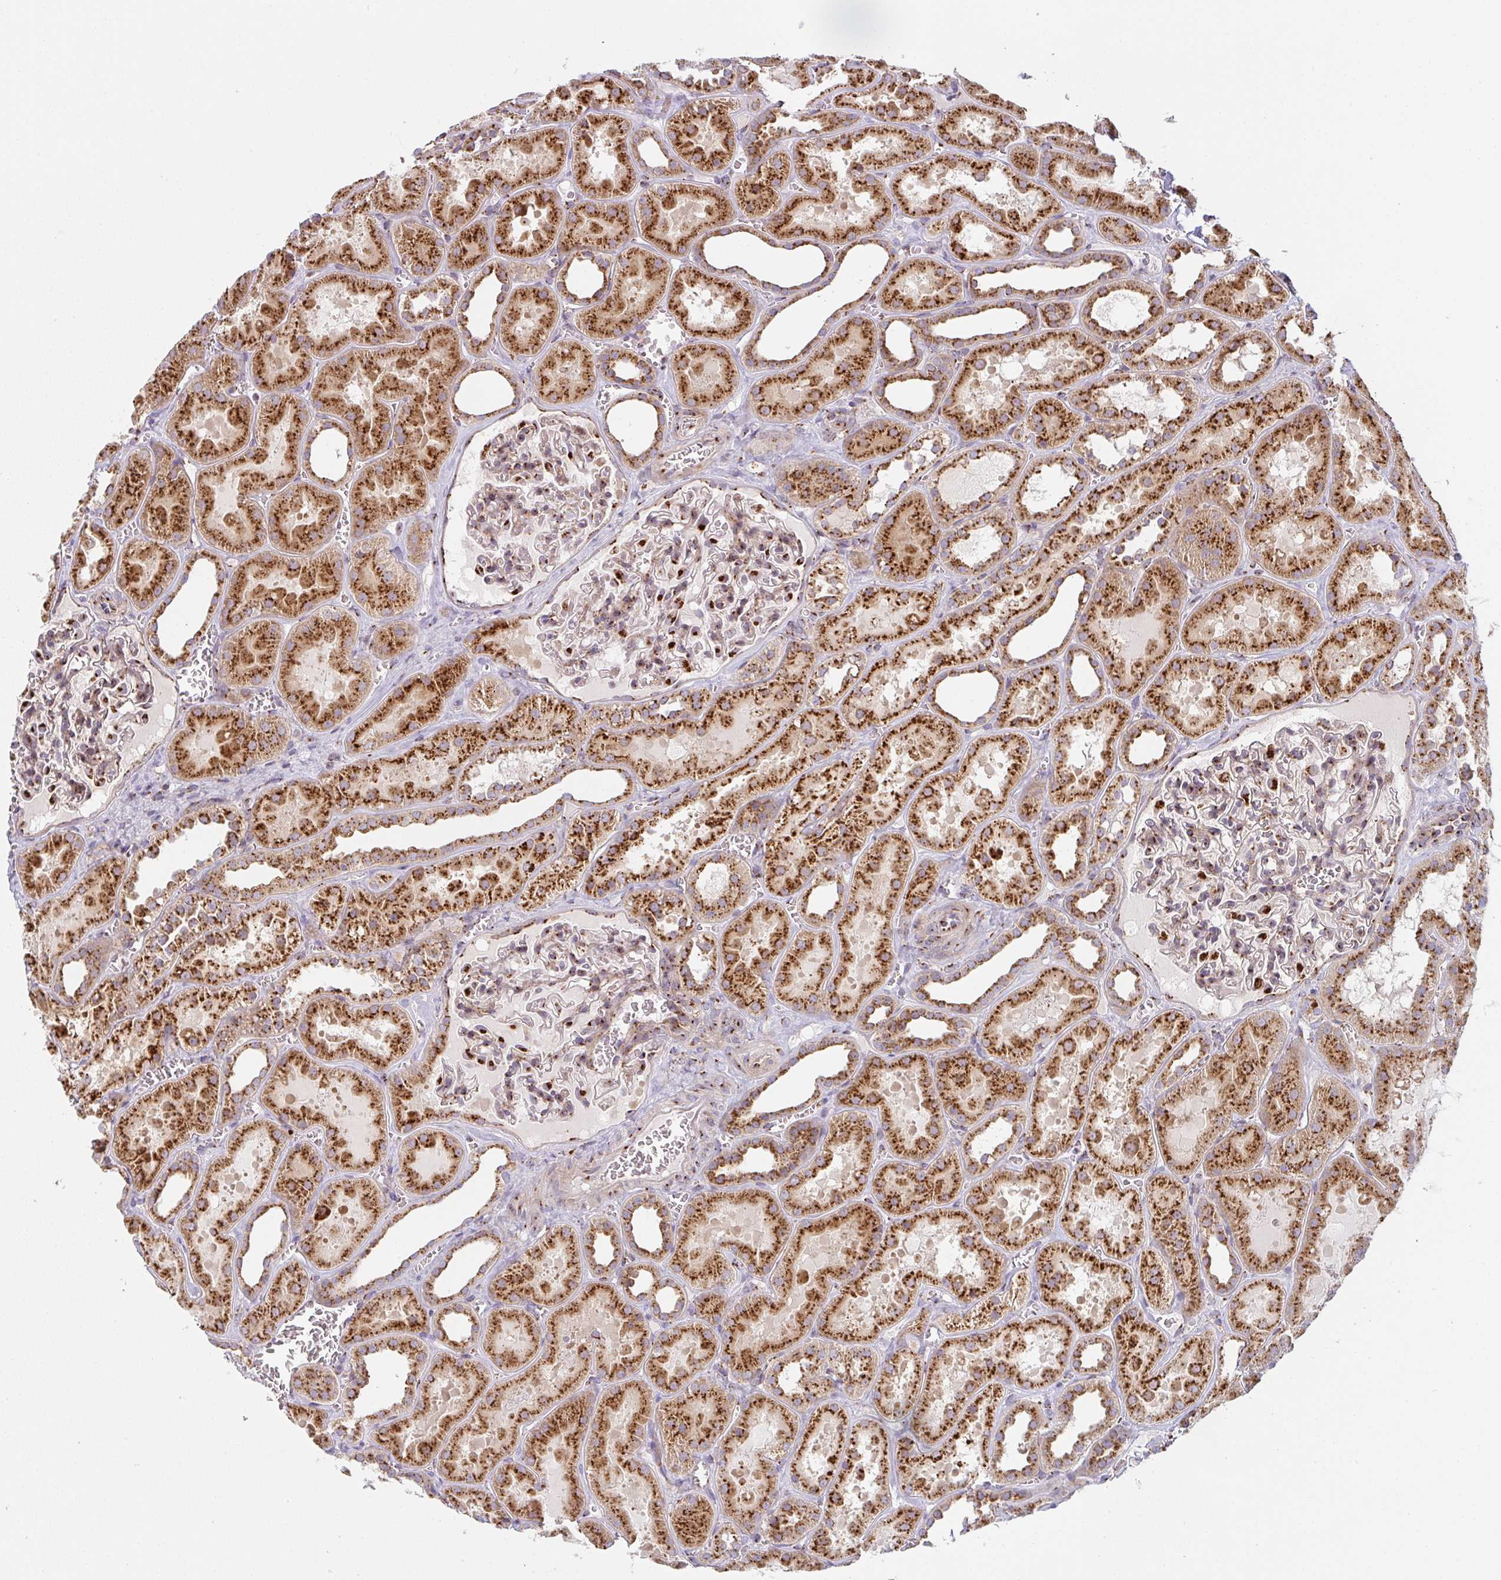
{"staining": {"intensity": "strong", "quantity": ">75%", "location": "cytoplasmic/membranous"}, "tissue": "kidney", "cell_type": "Cells in glomeruli", "image_type": "normal", "snomed": [{"axis": "morphology", "description": "Normal tissue, NOS"}, {"axis": "topography", "description": "Kidney"}], "caption": "Immunohistochemistry (IHC) (DAB) staining of benign kidney shows strong cytoplasmic/membranous protein expression in approximately >75% of cells in glomeruli.", "gene": "GVQW3", "patient": {"sex": "female", "age": 41}}